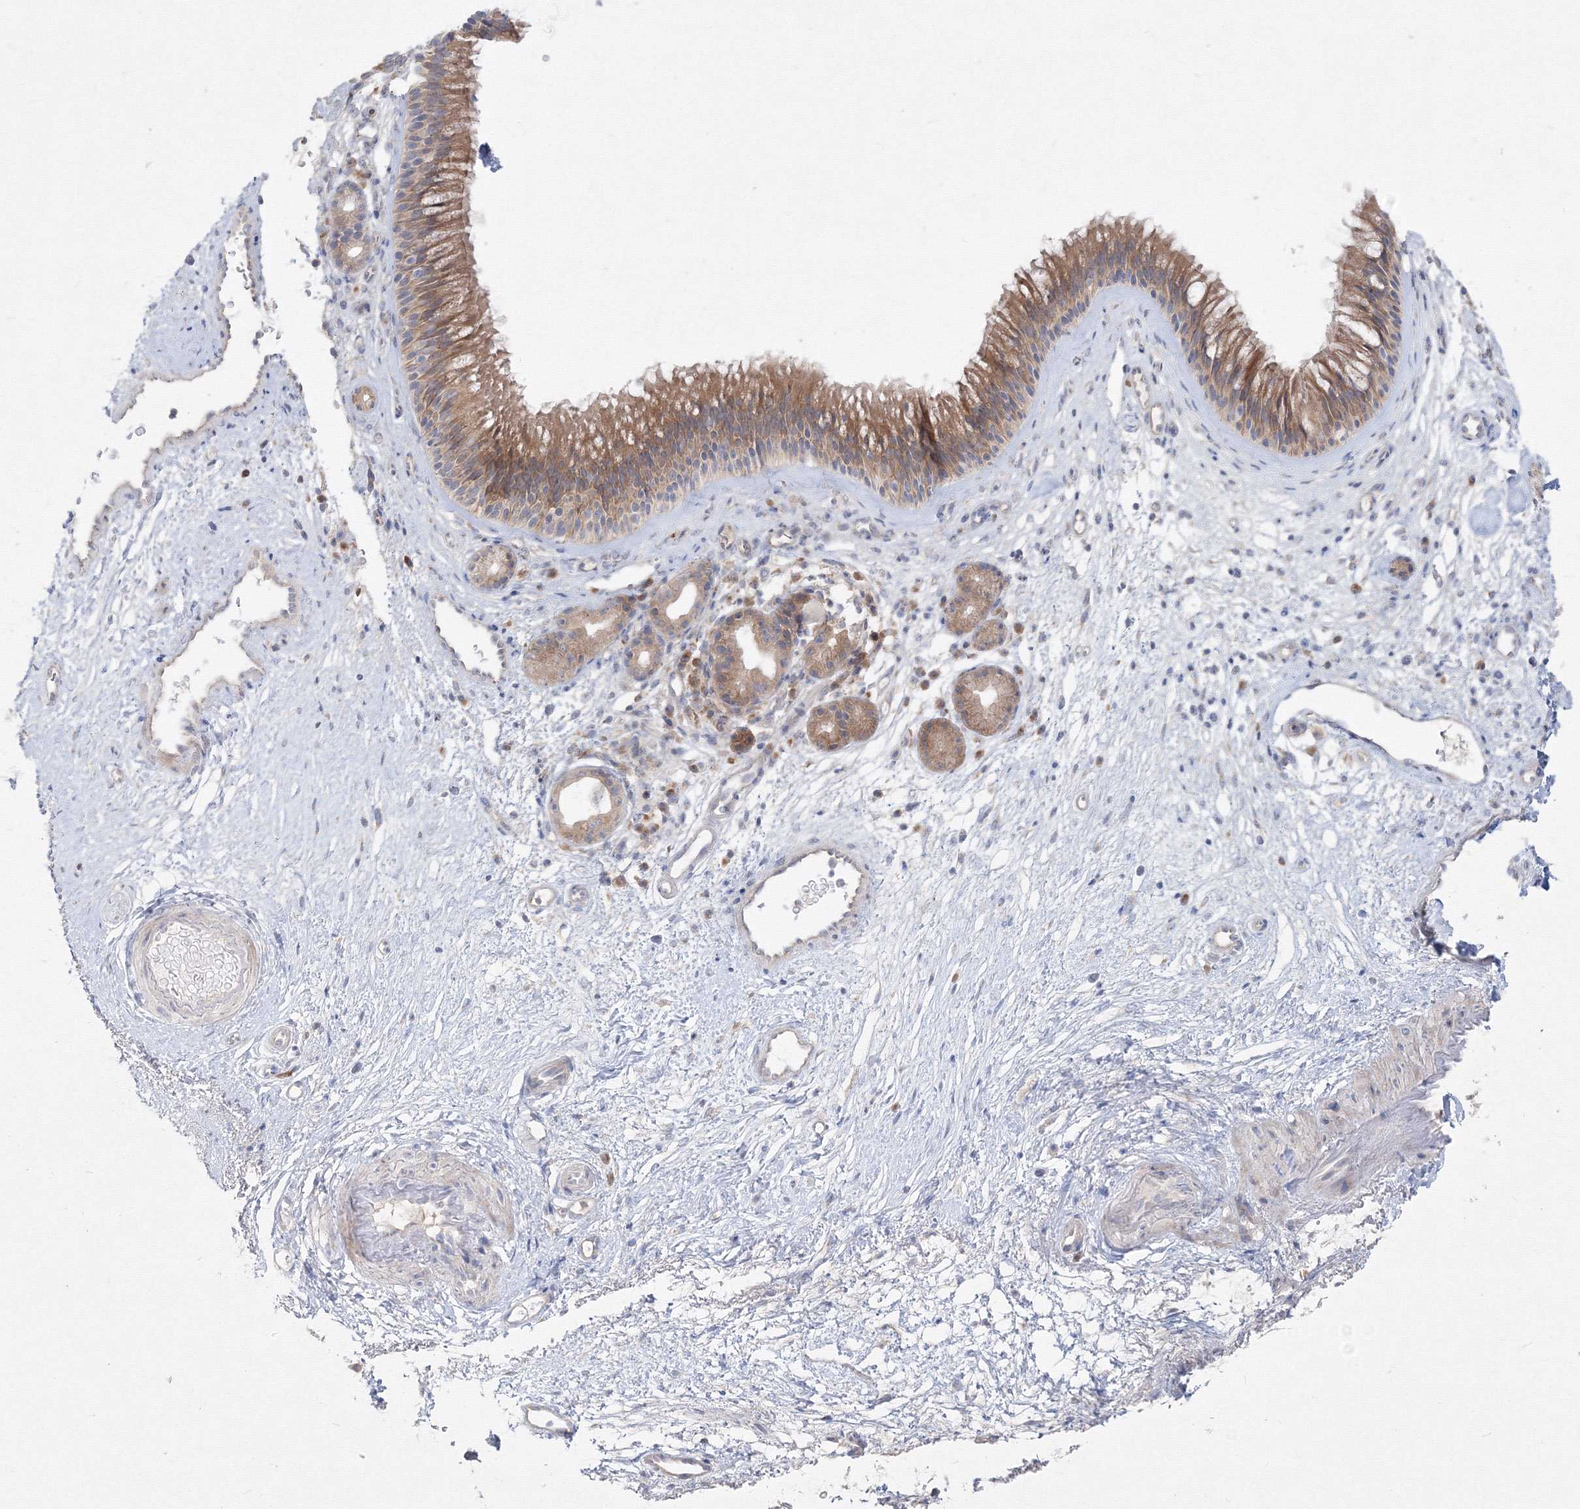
{"staining": {"intensity": "moderate", "quantity": ">75%", "location": "cytoplasmic/membranous"}, "tissue": "nasopharynx", "cell_type": "Respiratory epithelial cells", "image_type": "normal", "snomed": [{"axis": "morphology", "description": "Normal tissue, NOS"}, {"axis": "morphology", "description": "Inflammation, NOS"}, {"axis": "morphology", "description": "Malignant melanoma, Metastatic site"}, {"axis": "topography", "description": "Nasopharynx"}], "caption": "Moderate cytoplasmic/membranous positivity for a protein is identified in approximately >75% of respiratory epithelial cells of normal nasopharynx using immunohistochemistry.", "gene": "FBXL8", "patient": {"sex": "male", "age": 70}}